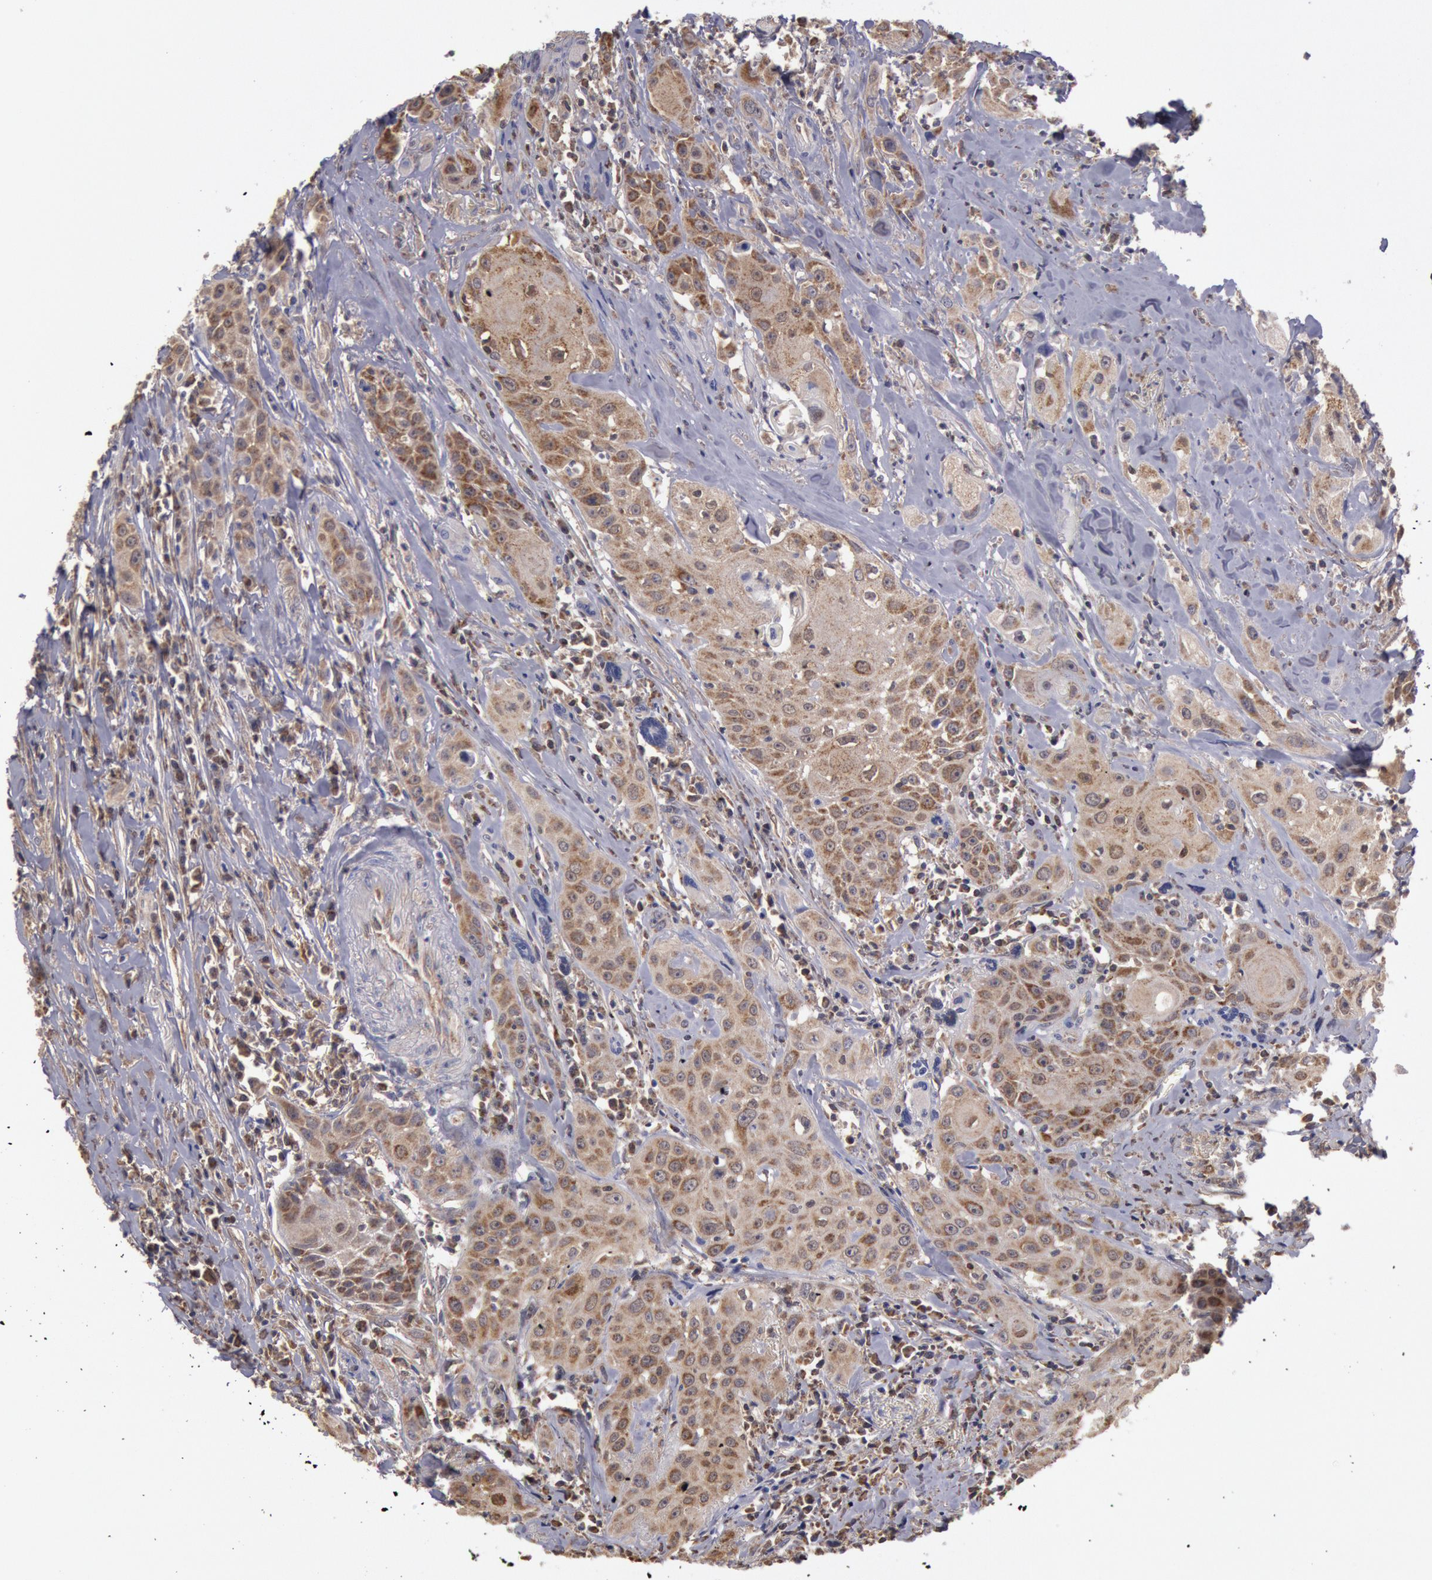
{"staining": {"intensity": "weak", "quantity": ">75%", "location": "cytoplasmic/membranous"}, "tissue": "head and neck cancer", "cell_type": "Tumor cells", "image_type": "cancer", "snomed": [{"axis": "morphology", "description": "Squamous cell carcinoma, NOS"}, {"axis": "topography", "description": "Oral tissue"}, {"axis": "topography", "description": "Head-Neck"}], "caption": "The histopathology image shows immunohistochemical staining of head and neck cancer. There is weak cytoplasmic/membranous expression is identified in about >75% of tumor cells. (DAB IHC, brown staining for protein, blue staining for nuclei).", "gene": "MPST", "patient": {"sex": "female", "age": 82}}